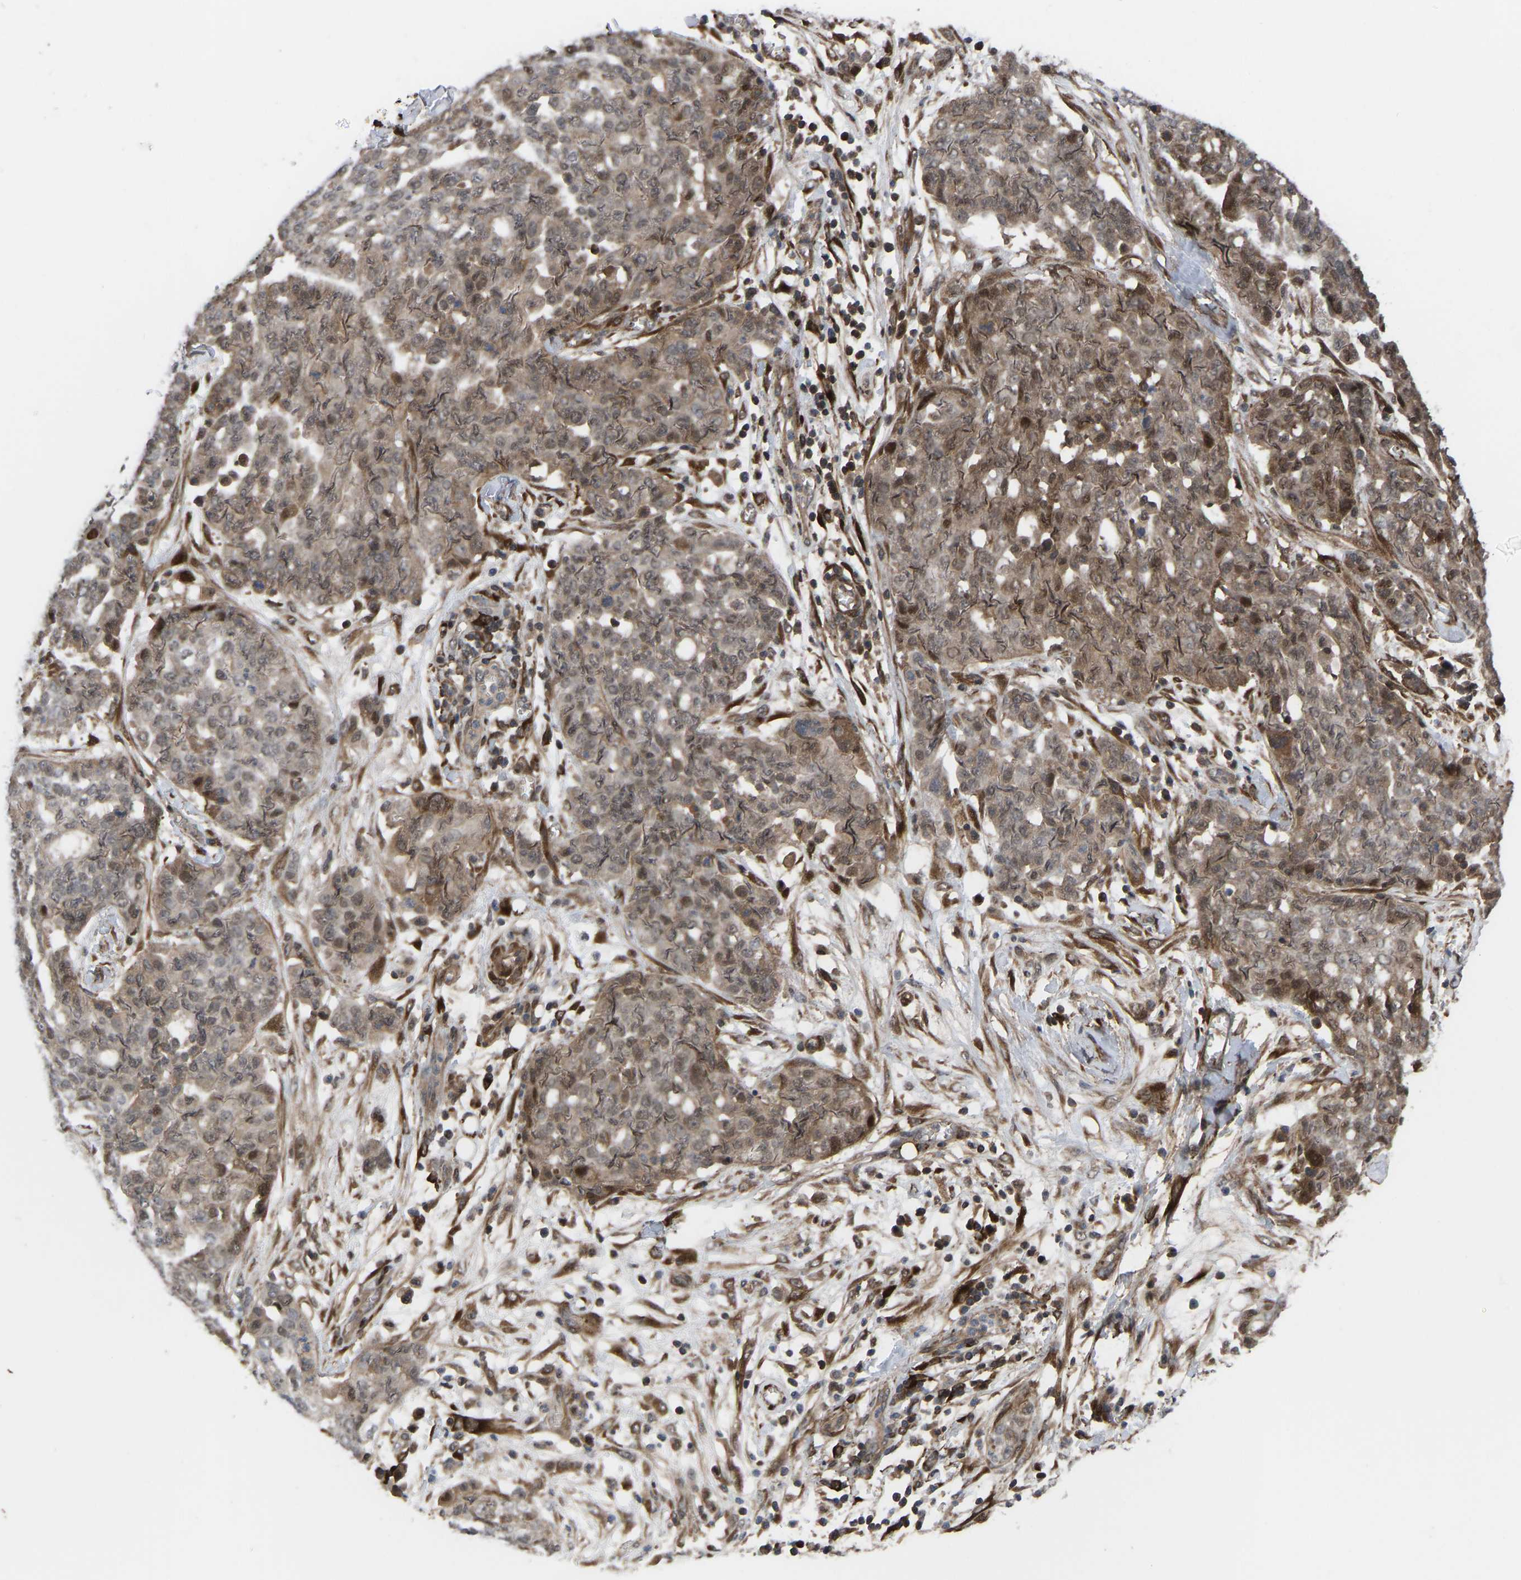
{"staining": {"intensity": "moderate", "quantity": ">75%", "location": "cytoplasmic/membranous,nuclear"}, "tissue": "ovarian cancer", "cell_type": "Tumor cells", "image_type": "cancer", "snomed": [{"axis": "morphology", "description": "Cystadenocarcinoma, serous, NOS"}, {"axis": "topography", "description": "Soft tissue"}, {"axis": "topography", "description": "Ovary"}], "caption": "Immunohistochemical staining of ovarian cancer (serous cystadenocarcinoma) demonstrates moderate cytoplasmic/membranous and nuclear protein expression in approximately >75% of tumor cells.", "gene": "CYP7B1", "patient": {"sex": "female", "age": 57}}